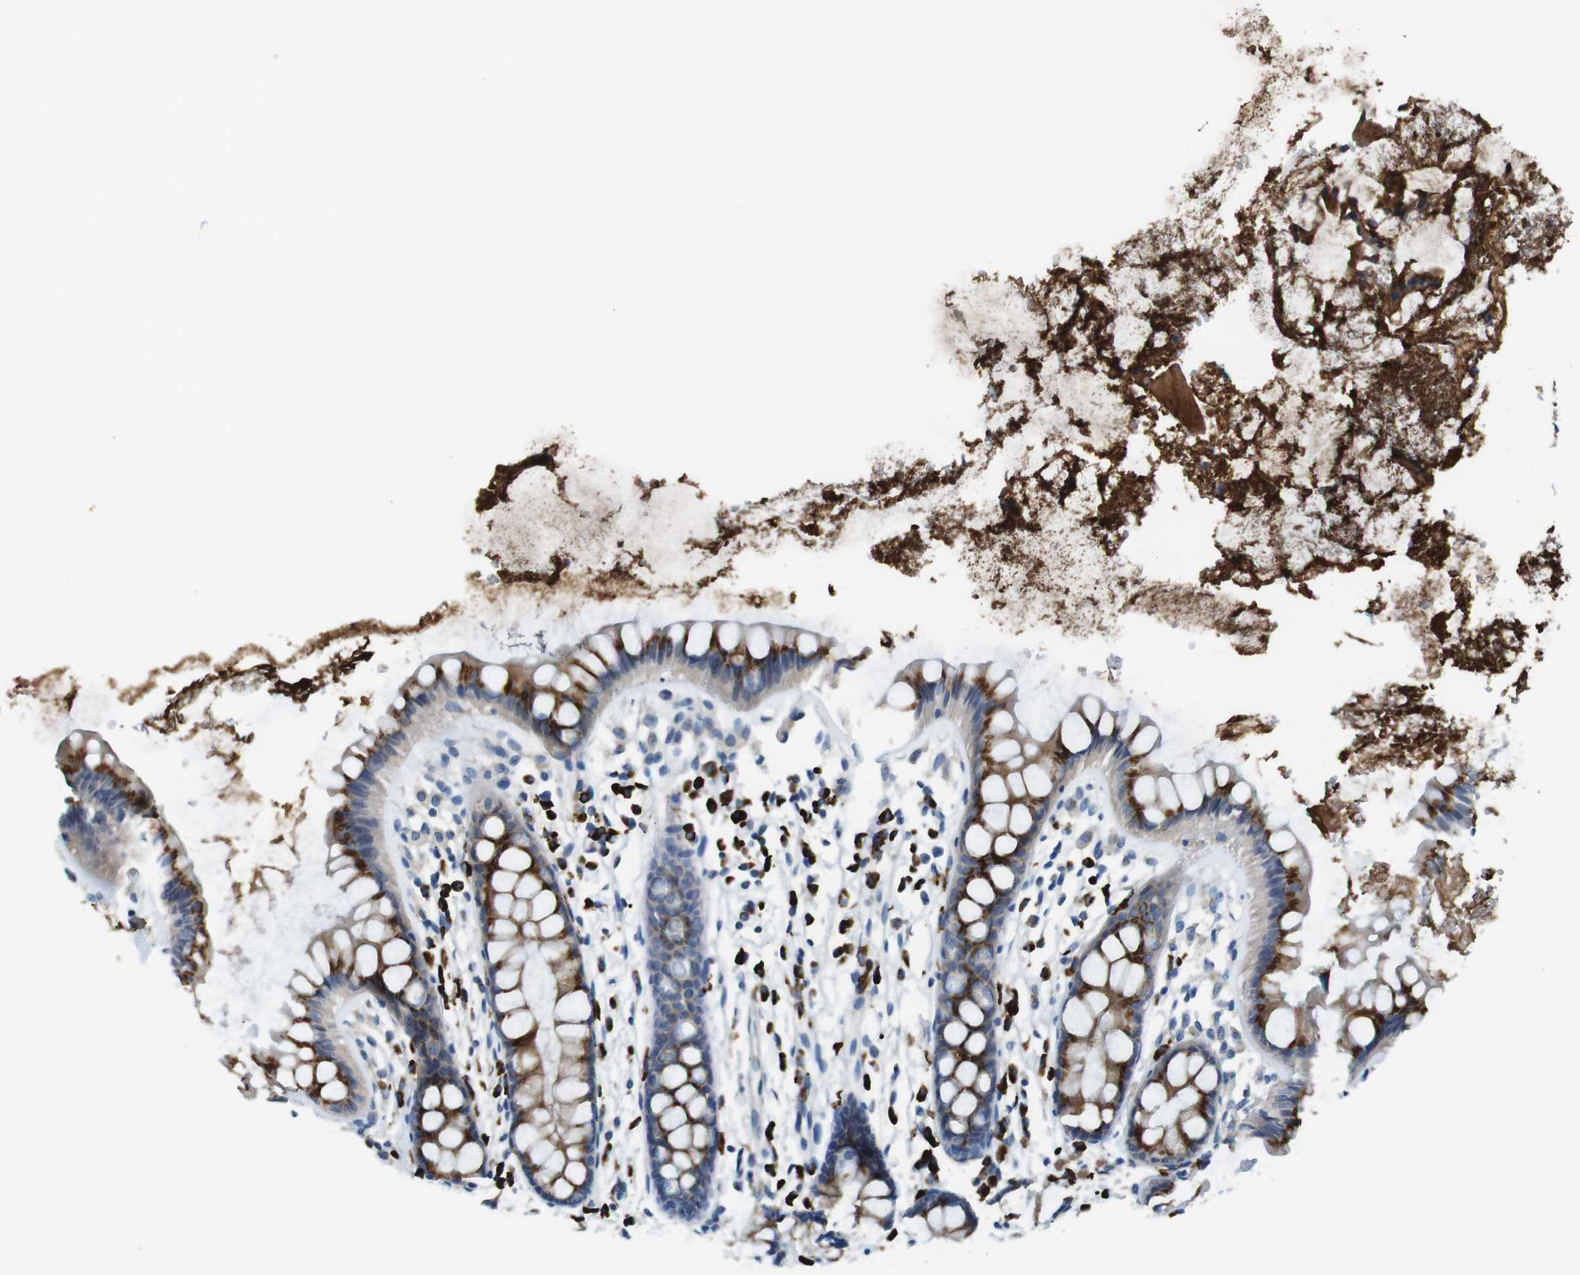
{"staining": {"intensity": "strong", "quantity": ">75%", "location": "cytoplasmic/membranous"}, "tissue": "rectum", "cell_type": "Glandular cells", "image_type": "normal", "snomed": [{"axis": "morphology", "description": "Normal tissue, NOS"}, {"axis": "topography", "description": "Rectum"}], "caption": "Strong cytoplasmic/membranous staining for a protein is identified in approximately >75% of glandular cells of normal rectum using IHC.", "gene": "SLC35A3", "patient": {"sex": "female", "age": 66}}